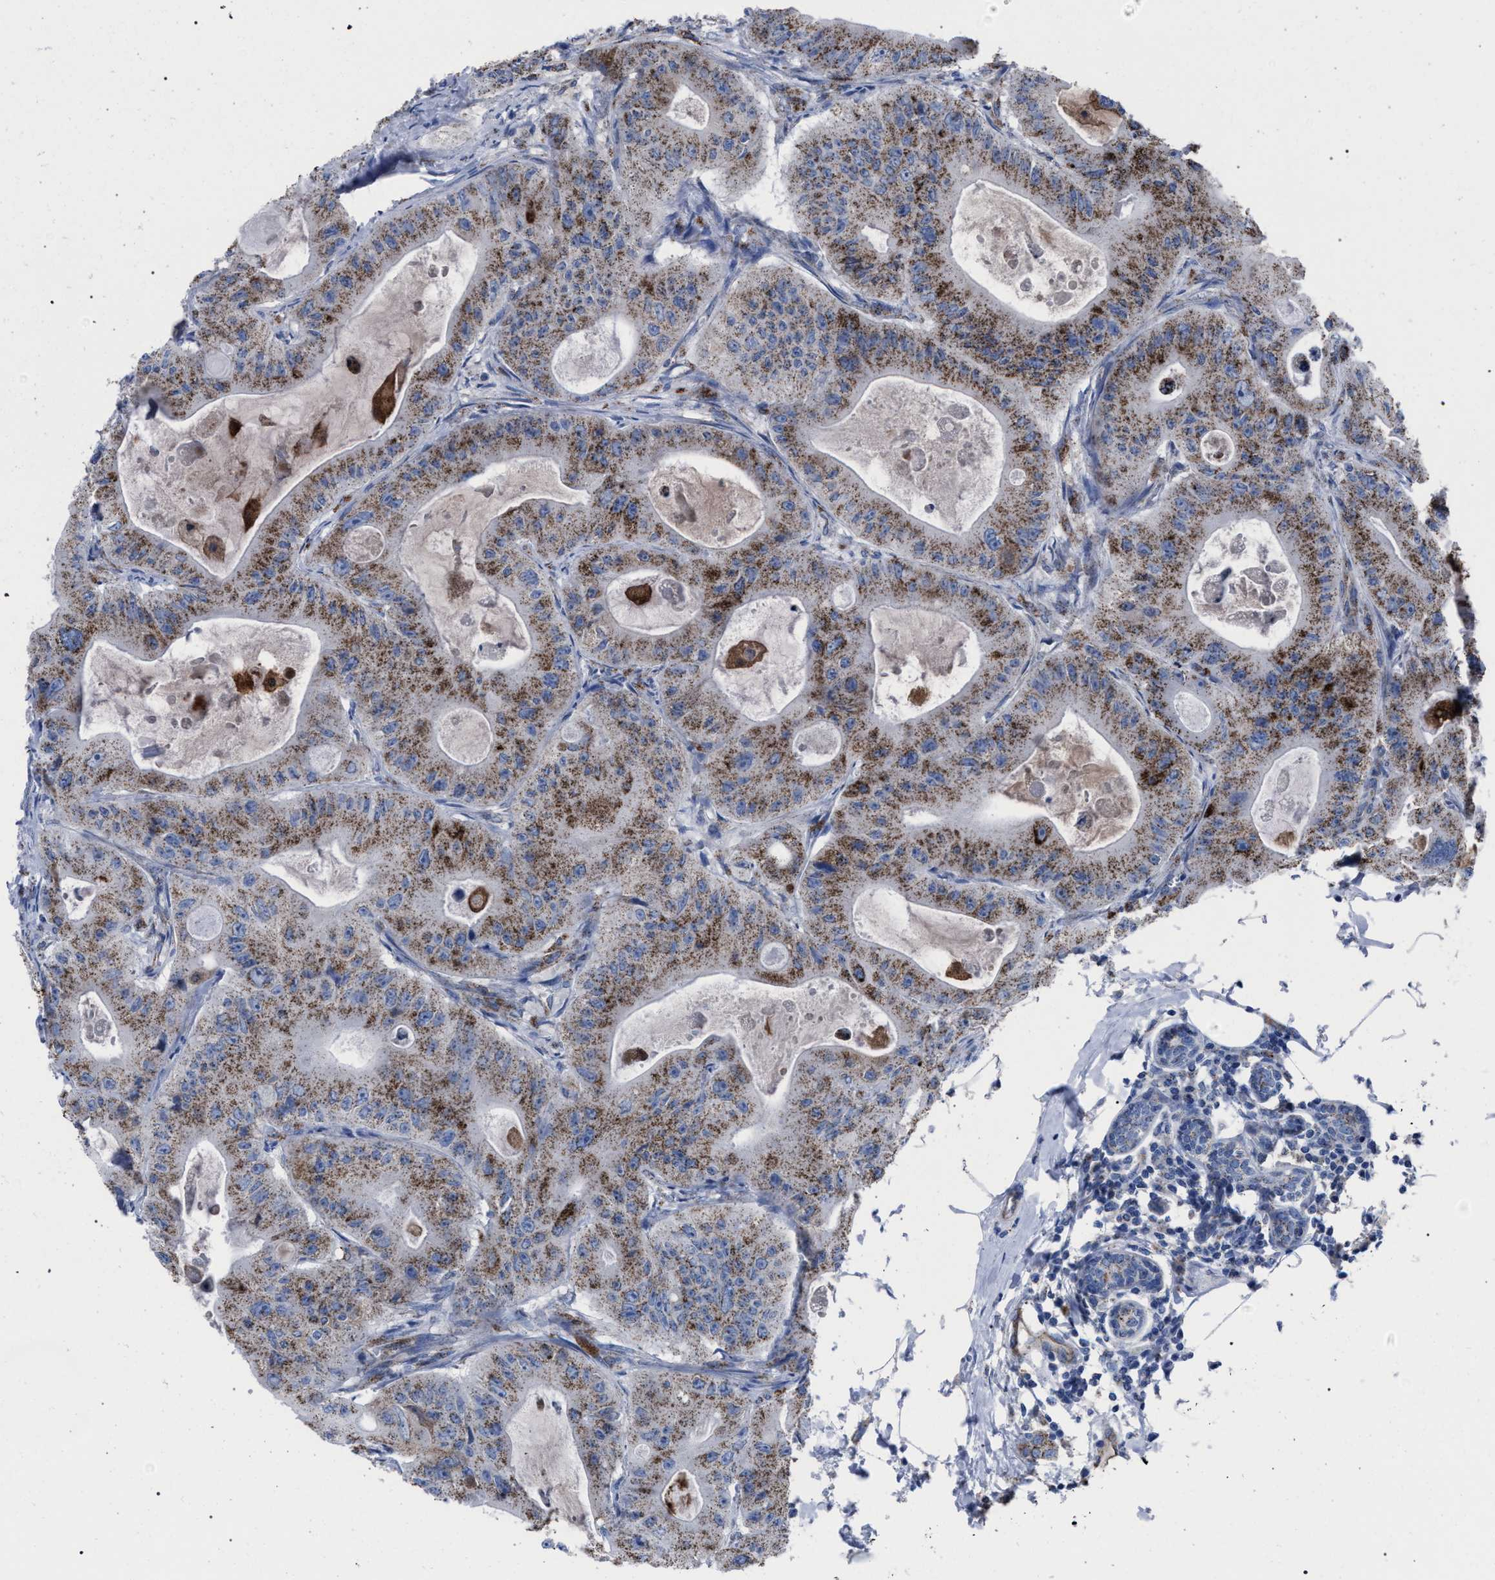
{"staining": {"intensity": "moderate", "quantity": ">75%", "location": "cytoplasmic/membranous"}, "tissue": "colorectal cancer", "cell_type": "Tumor cells", "image_type": "cancer", "snomed": [{"axis": "morphology", "description": "Adenocarcinoma, NOS"}, {"axis": "topography", "description": "Colon"}], "caption": "An immunohistochemistry (IHC) image of tumor tissue is shown. Protein staining in brown labels moderate cytoplasmic/membranous positivity in colorectal cancer (adenocarcinoma) within tumor cells. The protein of interest is stained brown, and the nuclei are stained in blue (DAB (3,3'-diaminobenzidine) IHC with brightfield microscopy, high magnification).", "gene": "HSD17B4", "patient": {"sex": "female", "age": 46}}